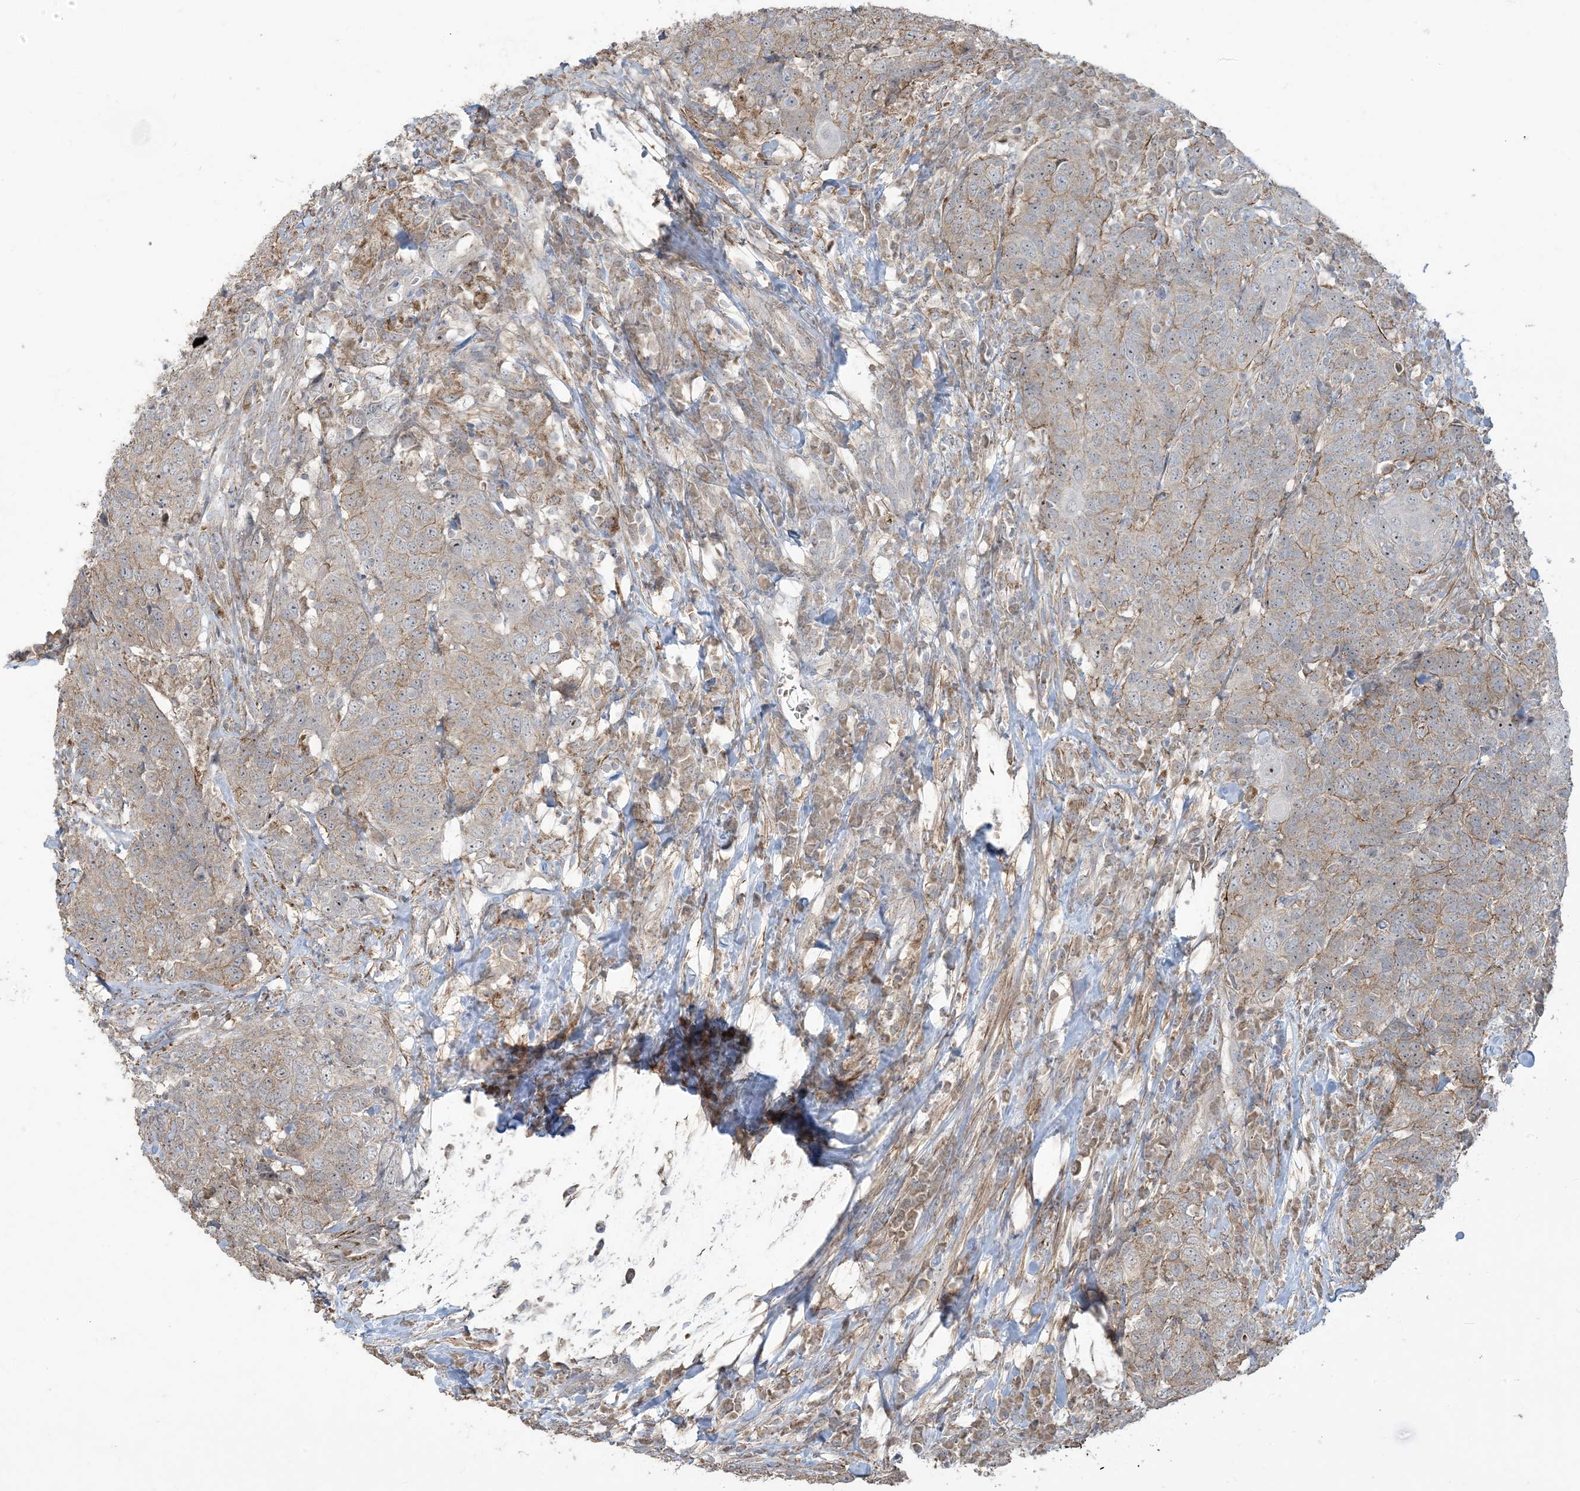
{"staining": {"intensity": "moderate", "quantity": "<25%", "location": "cytoplasmic/membranous,nuclear"}, "tissue": "head and neck cancer", "cell_type": "Tumor cells", "image_type": "cancer", "snomed": [{"axis": "morphology", "description": "Squamous cell carcinoma, NOS"}, {"axis": "topography", "description": "Head-Neck"}], "caption": "Tumor cells exhibit low levels of moderate cytoplasmic/membranous and nuclear positivity in approximately <25% of cells in human squamous cell carcinoma (head and neck).", "gene": "KLHL18", "patient": {"sex": "male", "age": 66}}